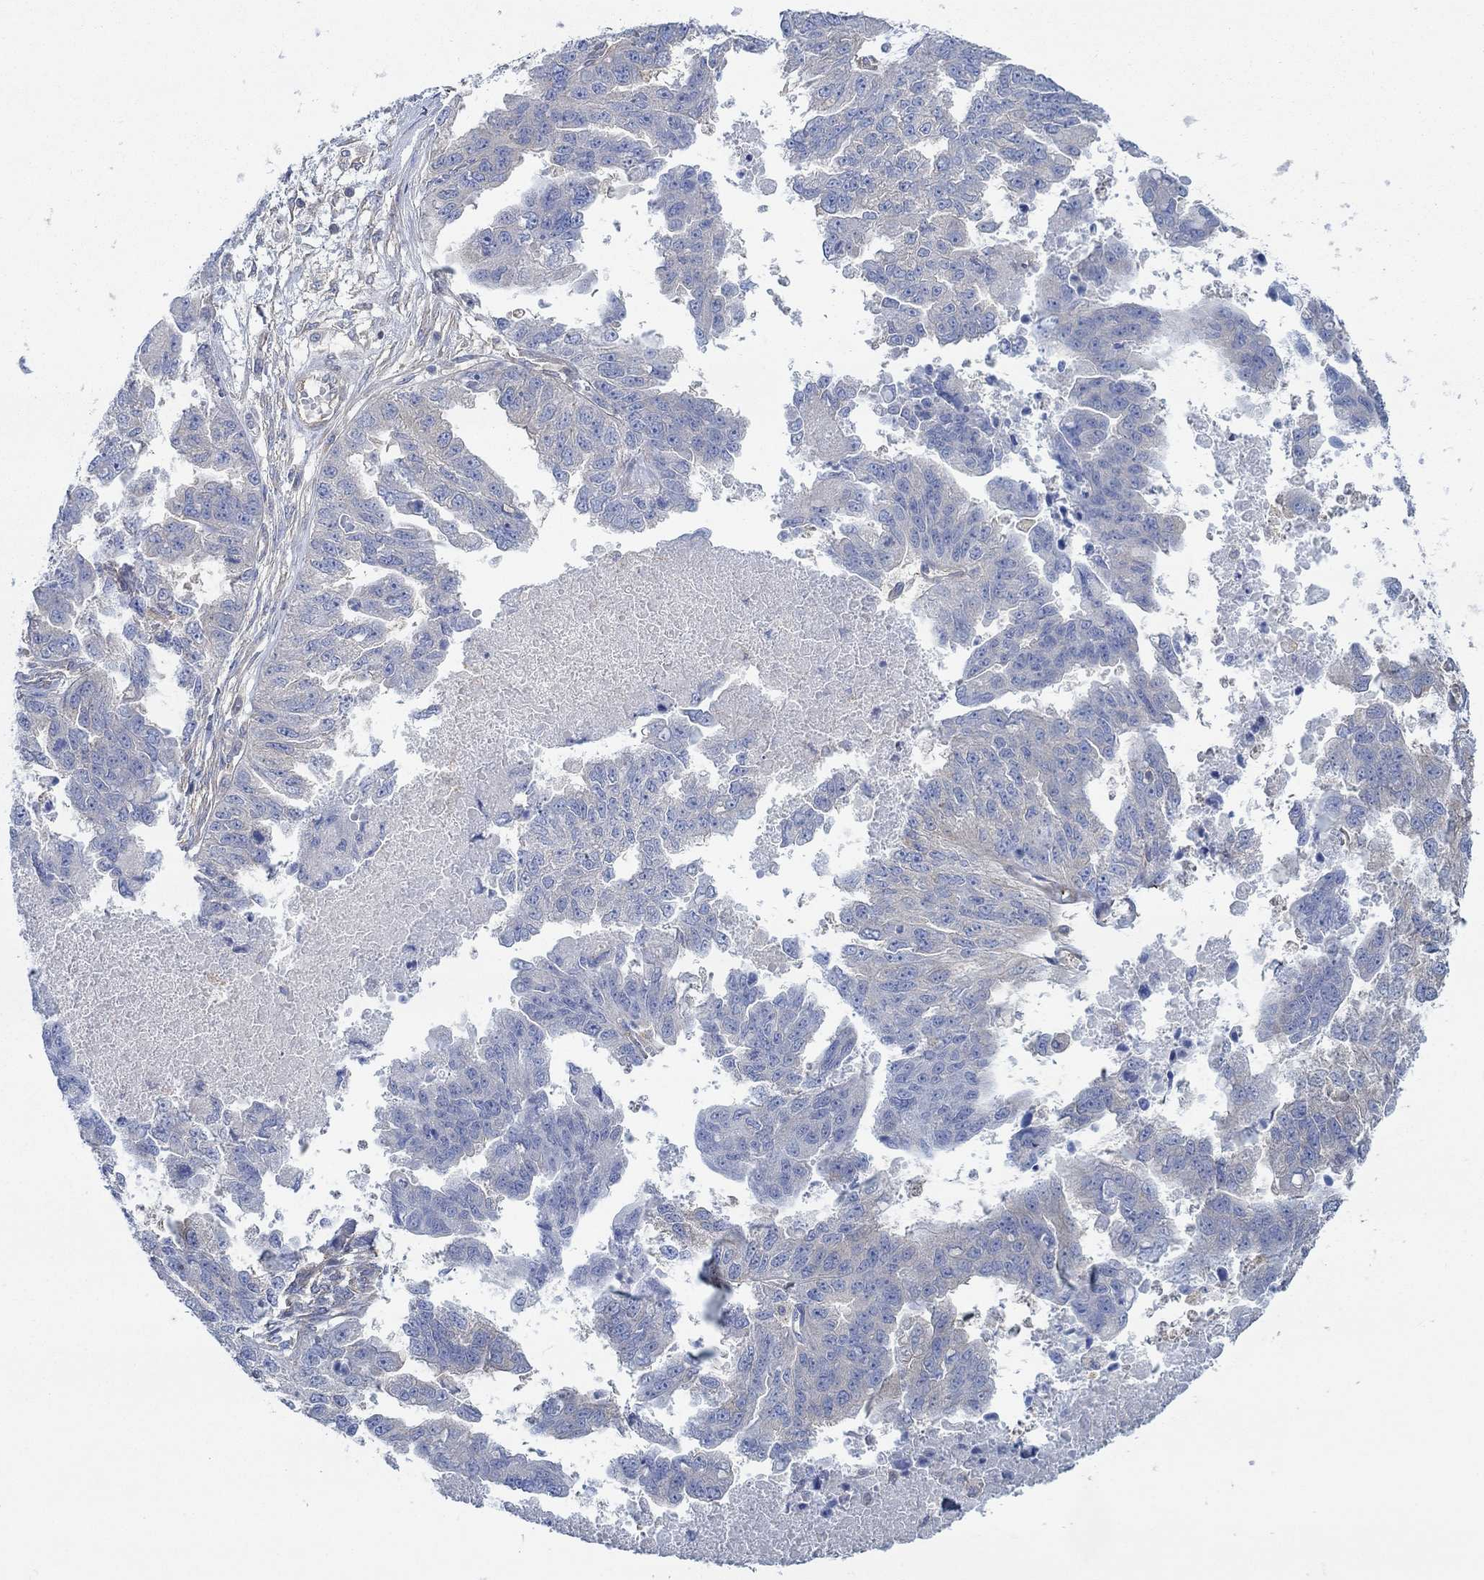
{"staining": {"intensity": "negative", "quantity": "none", "location": "none"}, "tissue": "ovarian cancer", "cell_type": "Tumor cells", "image_type": "cancer", "snomed": [{"axis": "morphology", "description": "Cystadenocarcinoma, serous, NOS"}, {"axis": "topography", "description": "Ovary"}], "caption": "DAB (3,3'-diaminobenzidine) immunohistochemical staining of human ovarian cancer (serous cystadenocarcinoma) displays no significant staining in tumor cells.", "gene": "SPAG9", "patient": {"sex": "female", "age": 58}}